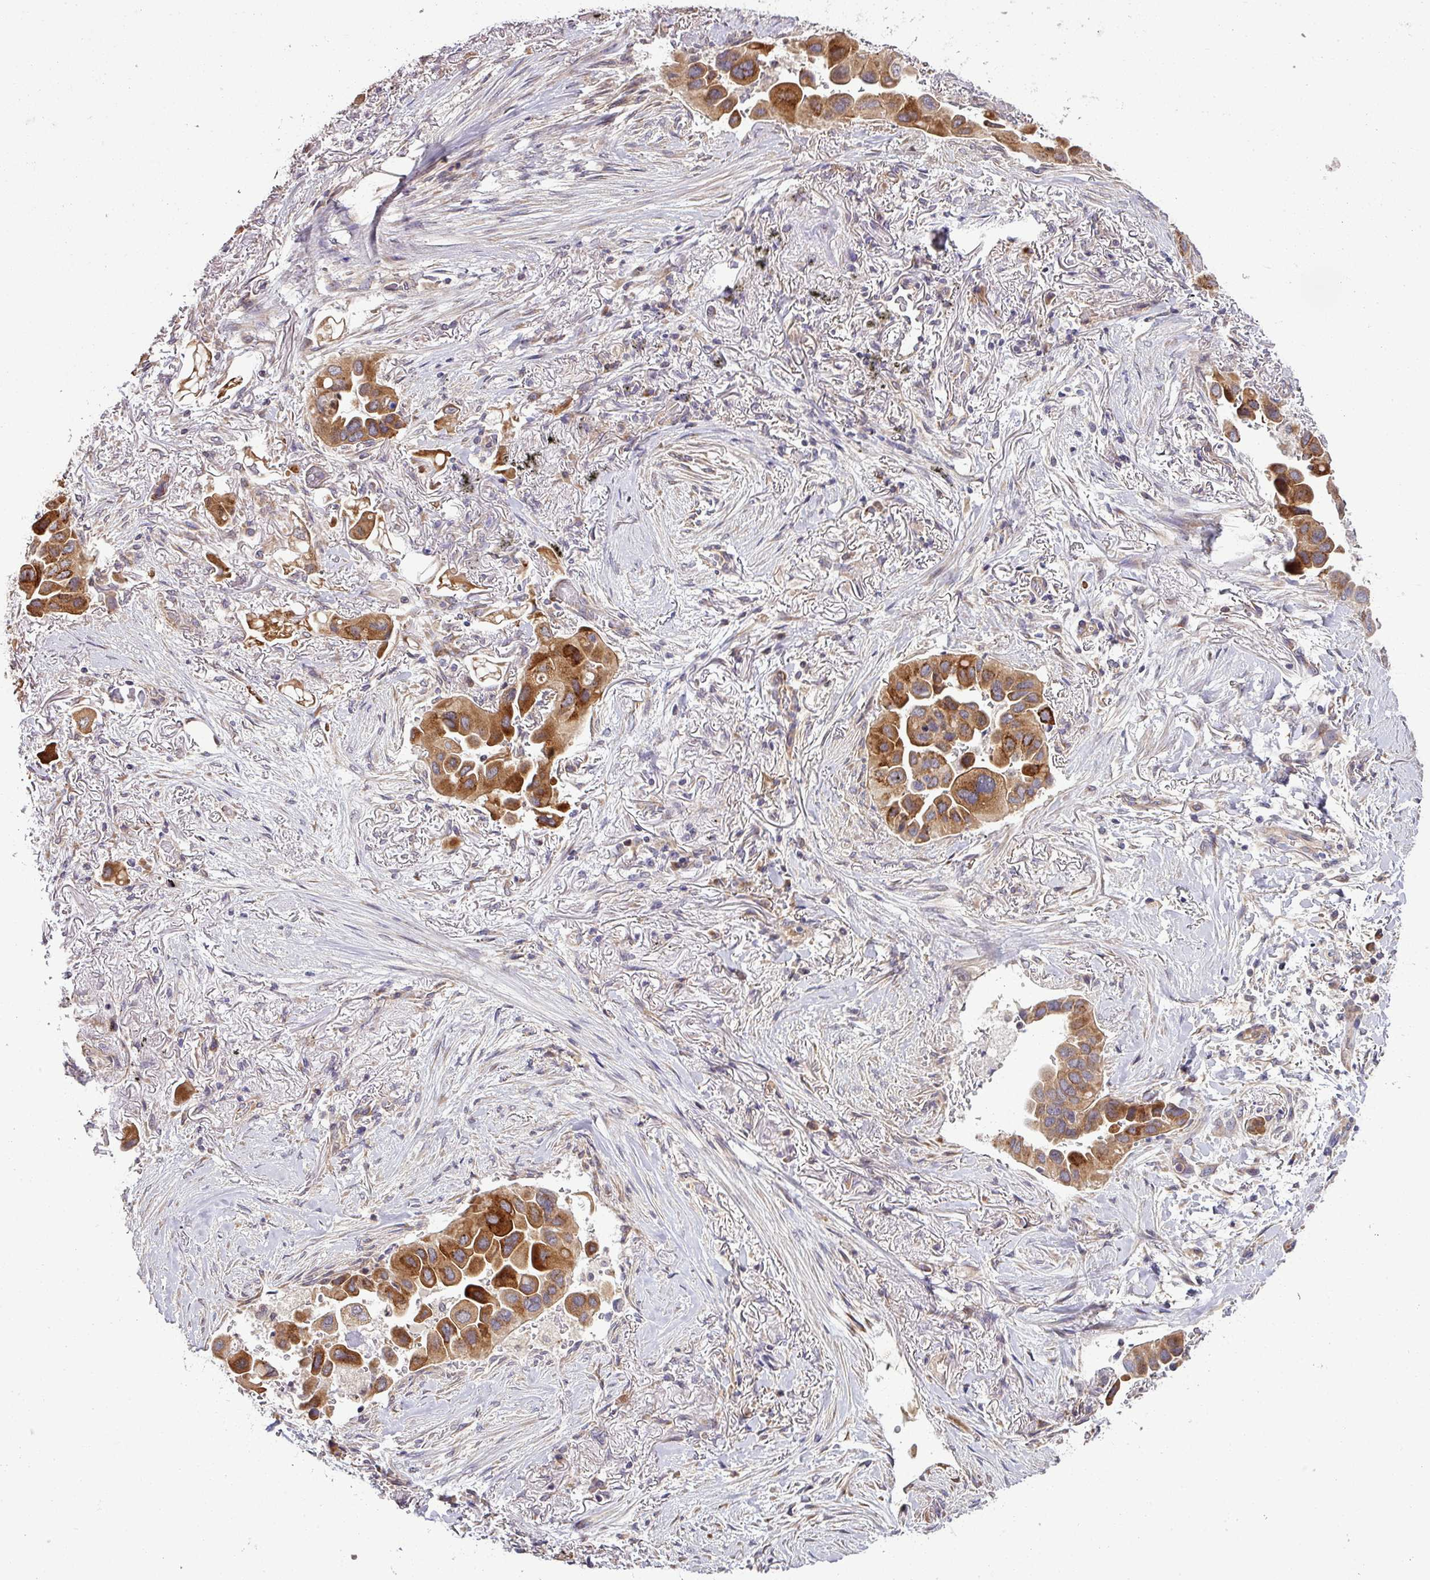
{"staining": {"intensity": "strong", "quantity": ">75%", "location": "cytoplasmic/membranous"}, "tissue": "lung cancer", "cell_type": "Tumor cells", "image_type": "cancer", "snomed": [{"axis": "morphology", "description": "Adenocarcinoma, NOS"}, {"axis": "topography", "description": "Lung"}], "caption": "The image exhibits immunohistochemical staining of lung cancer (adenocarcinoma). There is strong cytoplasmic/membranous expression is present in about >75% of tumor cells.", "gene": "TIMMDC1", "patient": {"sex": "female", "age": 76}}